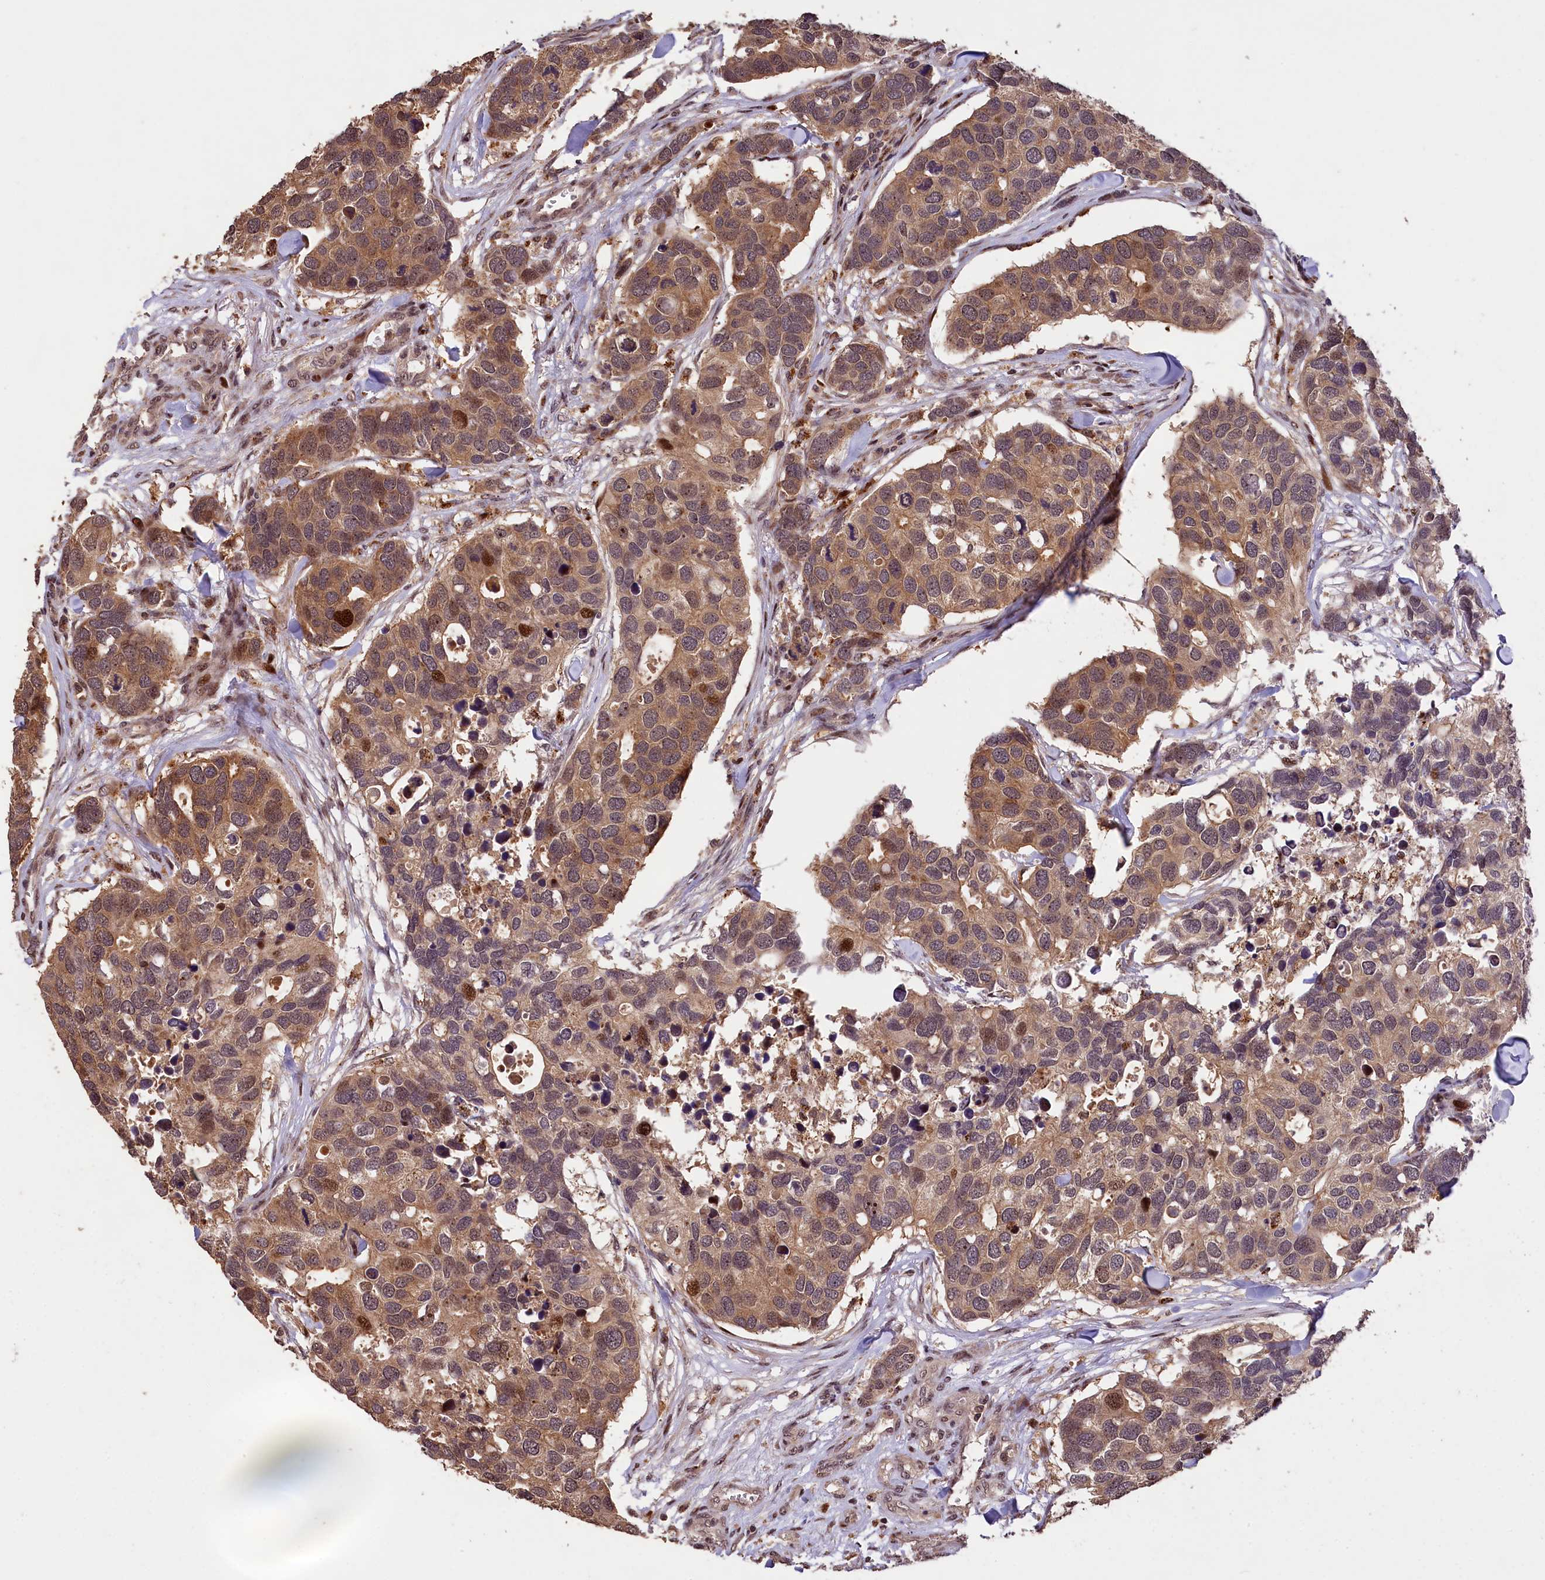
{"staining": {"intensity": "moderate", "quantity": ">75%", "location": "cytoplasmic/membranous,nuclear"}, "tissue": "breast cancer", "cell_type": "Tumor cells", "image_type": "cancer", "snomed": [{"axis": "morphology", "description": "Duct carcinoma"}, {"axis": "topography", "description": "Breast"}], "caption": "Protein positivity by immunohistochemistry exhibits moderate cytoplasmic/membranous and nuclear positivity in about >75% of tumor cells in breast cancer.", "gene": "PHAF1", "patient": {"sex": "female", "age": 83}}